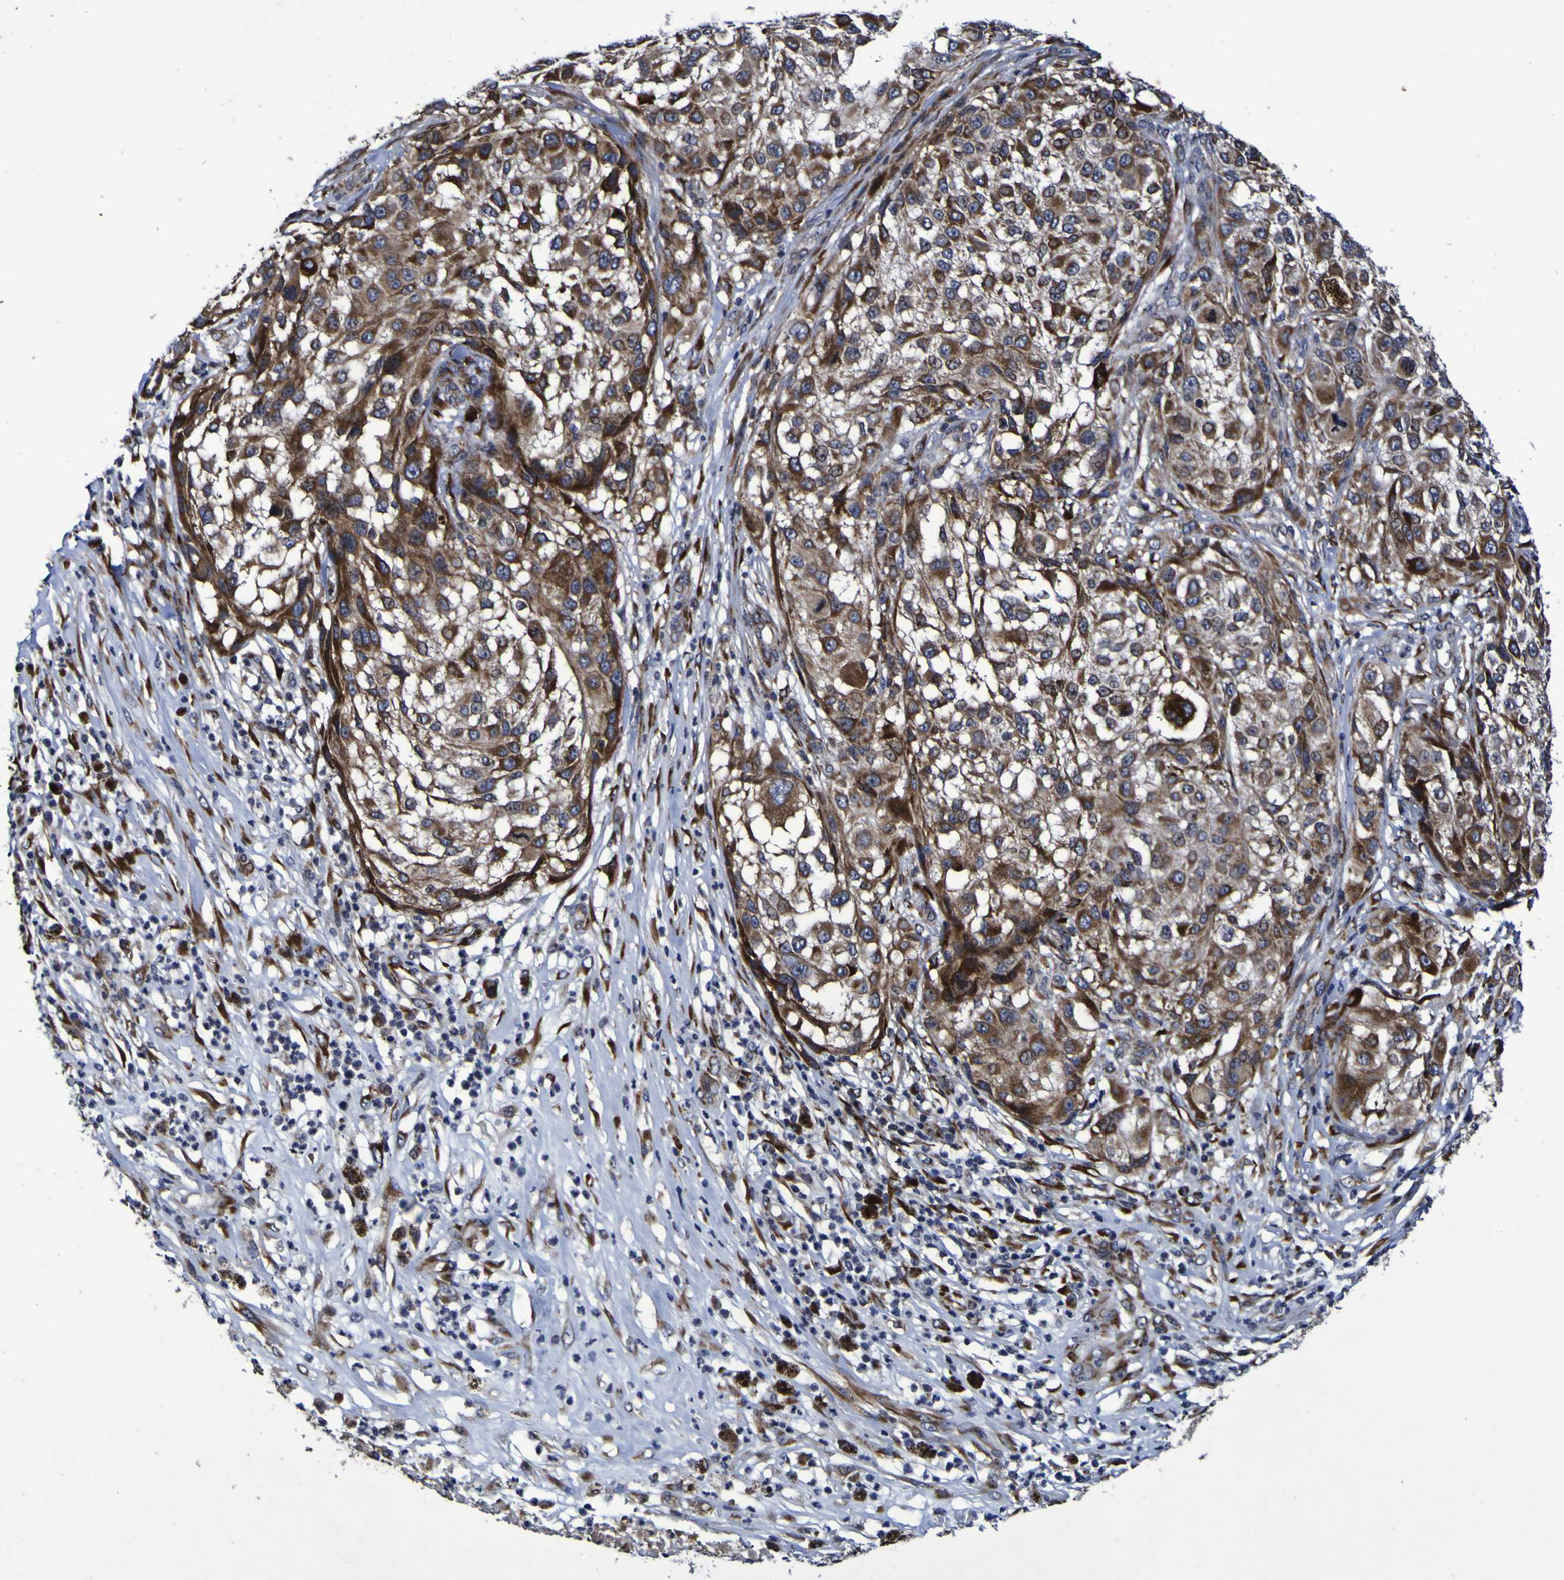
{"staining": {"intensity": "moderate", "quantity": ">75%", "location": "cytoplasmic/membranous"}, "tissue": "melanoma", "cell_type": "Tumor cells", "image_type": "cancer", "snomed": [{"axis": "morphology", "description": "Necrosis, NOS"}, {"axis": "morphology", "description": "Malignant melanoma, NOS"}, {"axis": "topography", "description": "Skin"}], "caption": "Immunohistochemistry (IHC) micrograph of melanoma stained for a protein (brown), which reveals medium levels of moderate cytoplasmic/membranous positivity in about >75% of tumor cells.", "gene": "P3H1", "patient": {"sex": "female", "age": 87}}